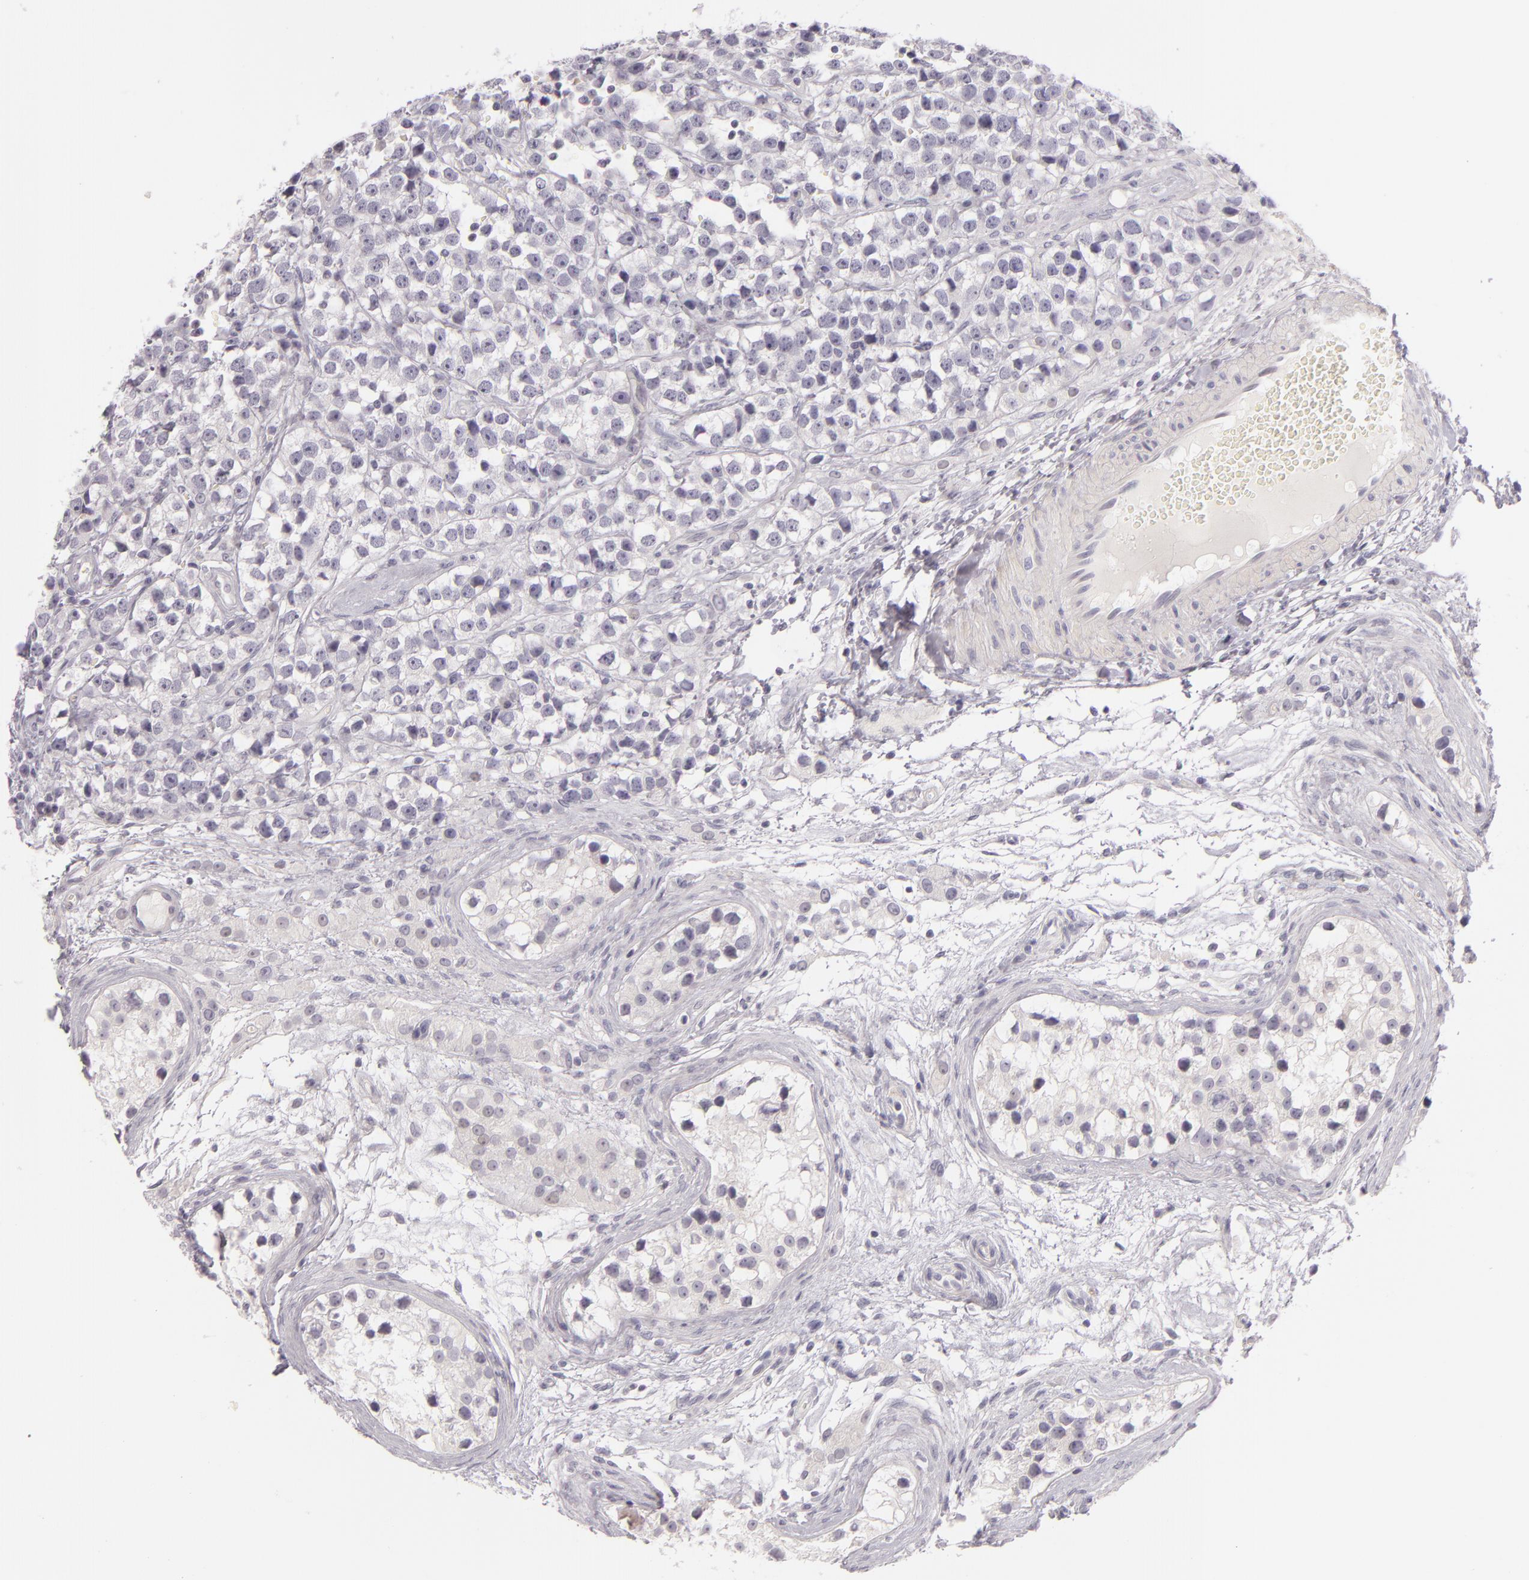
{"staining": {"intensity": "negative", "quantity": "none", "location": "none"}, "tissue": "testis cancer", "cell_type": "Tumor cells", "image_type": "cancer", "snomed": [{"axis": "morphology", "description": "Seminoma, NOS"}, {"axis": "topography", "description": "Testis"}], "caption": "Immunohistochemistry (IHC) histopathology image of human seminoma (testis) stained for a protein (brown), which displays no positivity in tumor cells.", "gene": "FAM181A", "patient": {"sex": "male", "age": 25}}